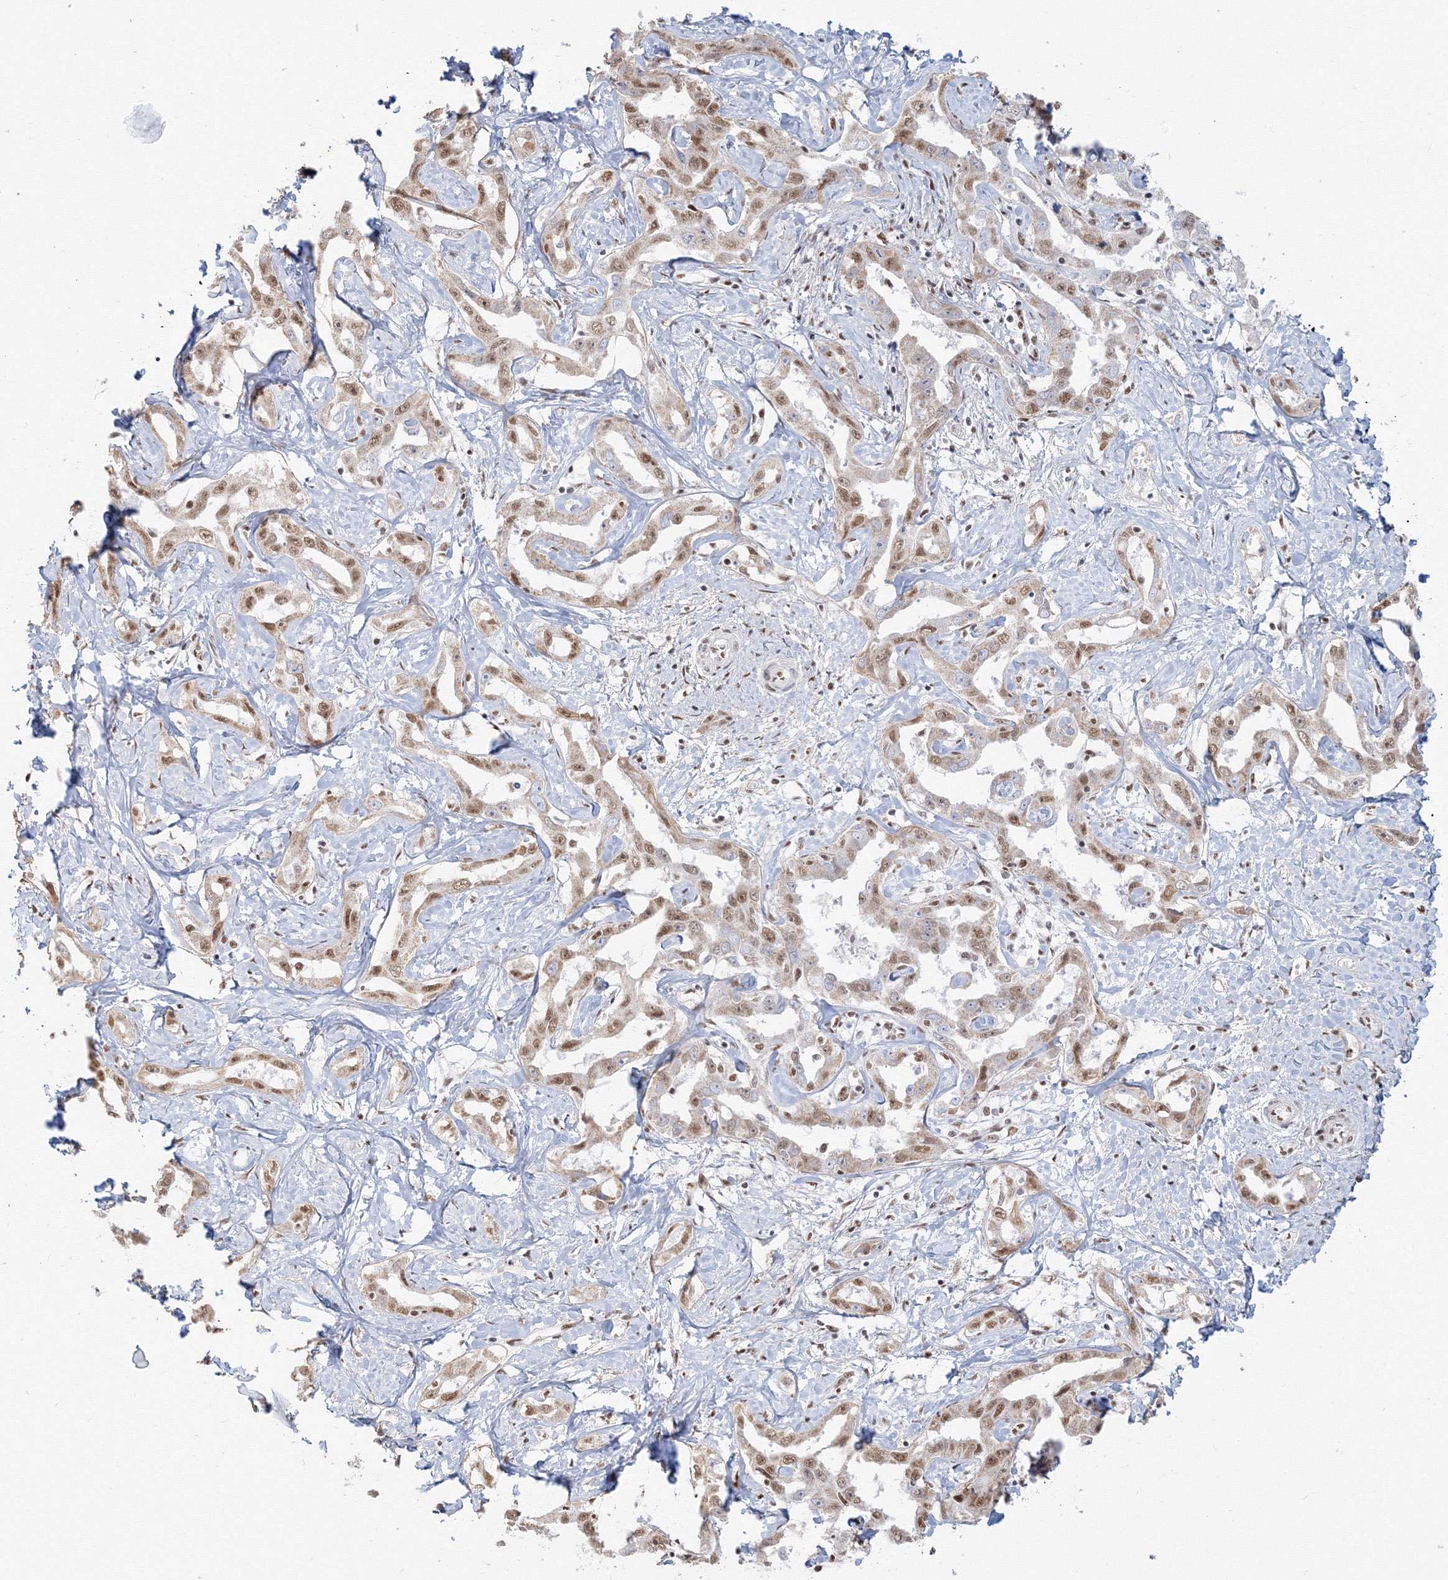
{"staining": {"intensity": "moderate", "quantity": "25%-75%", "location": "nuclear"}, "tissue": "liver cancer", "cell_type": "Tumor cells", "image_type": "cancer", "snomed": [{"axis": "morphology", "description": "Cholangiocarcinoma"}, {"axis": "topography", "description": "Liver"}], "caption": "Protein staining demonstrates moderate nuclear expression in approximately 25%-75% of tumor cells in liver cancer (cholangiocarcinoma).", "gene": "PPP4R2", "patient": {"sex": "male", "age": 59}}